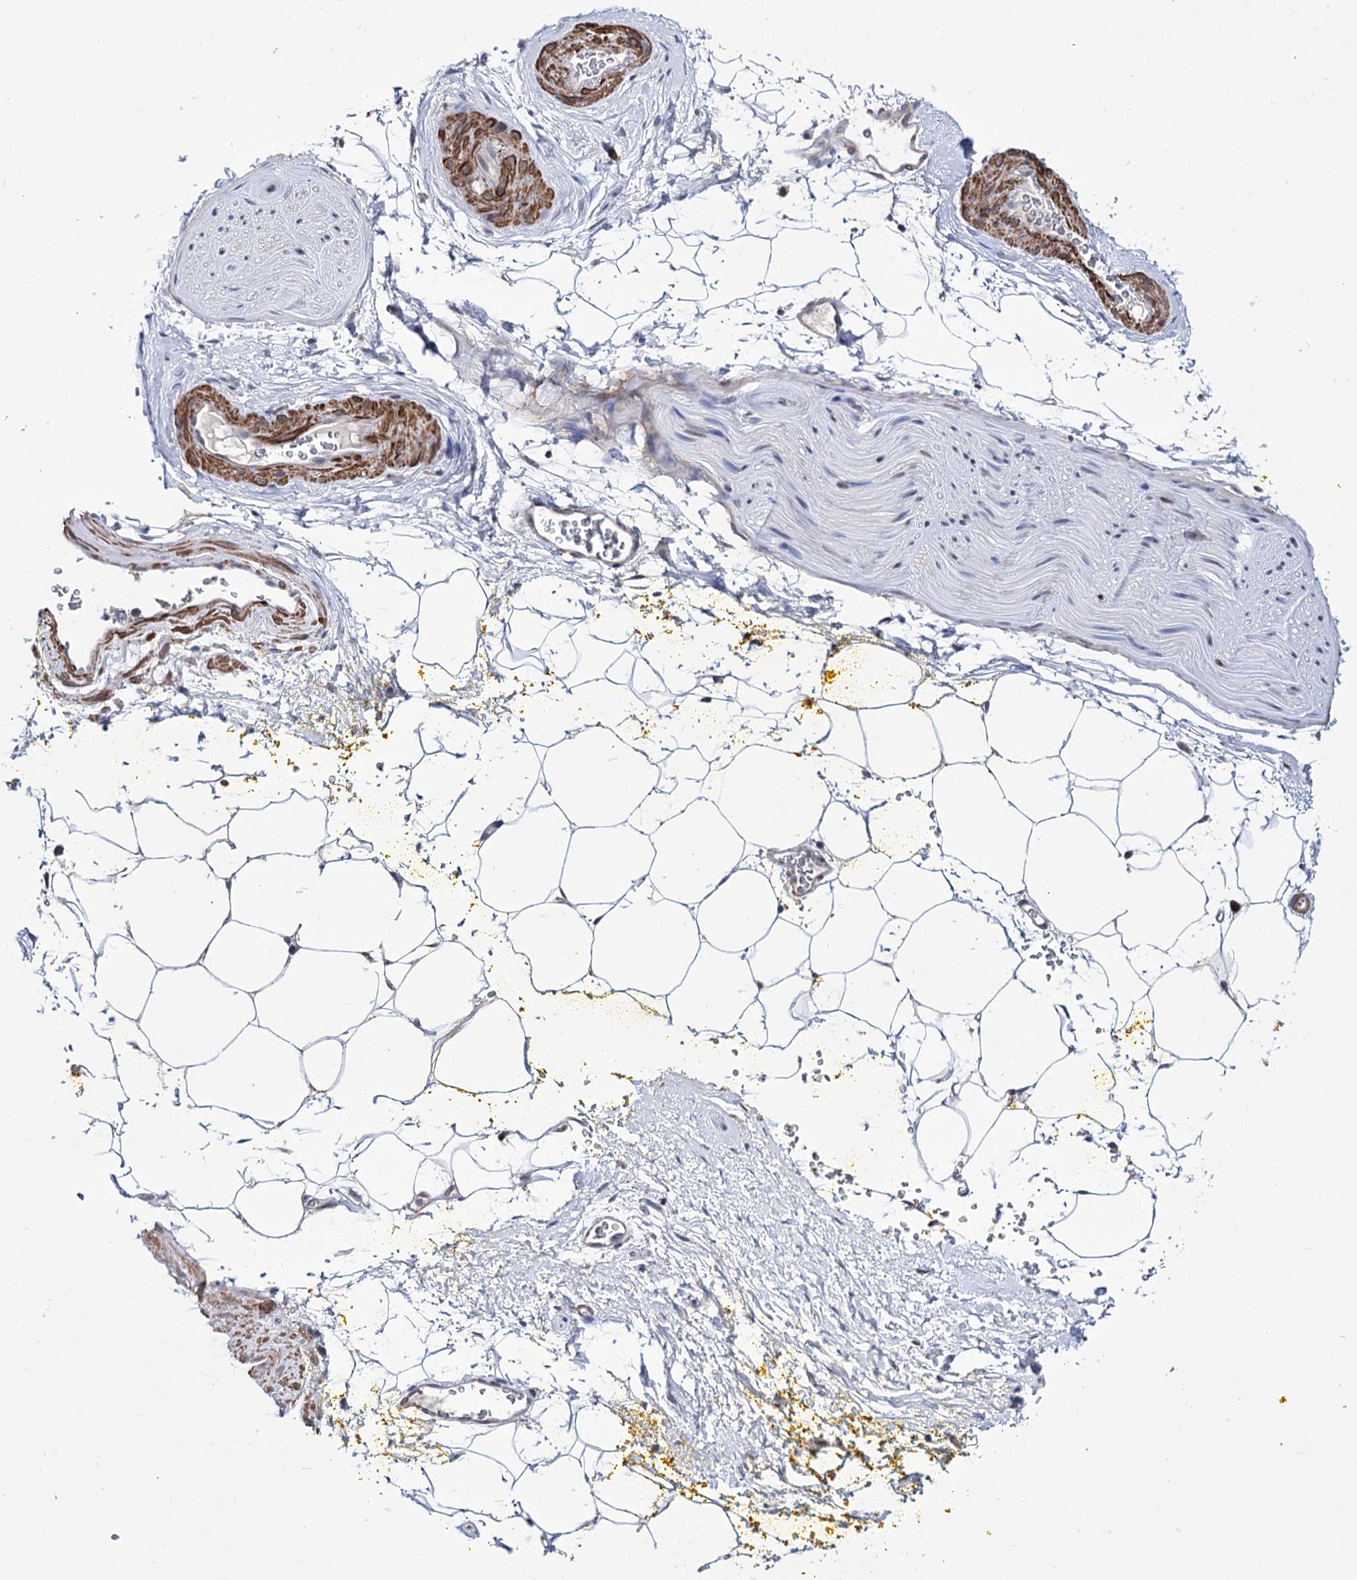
{"staining": {"intensity": "negative", "quantity": "none", "location": "none"}, "tissue": "adipose tissue", "cell_type": "Adipocytes", "image_type": "normal", "snomed": [{"axis": "morphology", "description": "Normal tissue, NOS"}, {"axis": "morphology", "description": "Adenocarcinoma, Low grade"}, {"axis": "topography", "description": "Prostate"}, {"axis": "topography", "description": "Peripheral nerve tissue"}], "caption": "Immunohistochemistry of normal human adipose tissue shows no staining in adipocytes.", "gene": "PPRC1", "patient": {"sex": "male", "age": 63}}